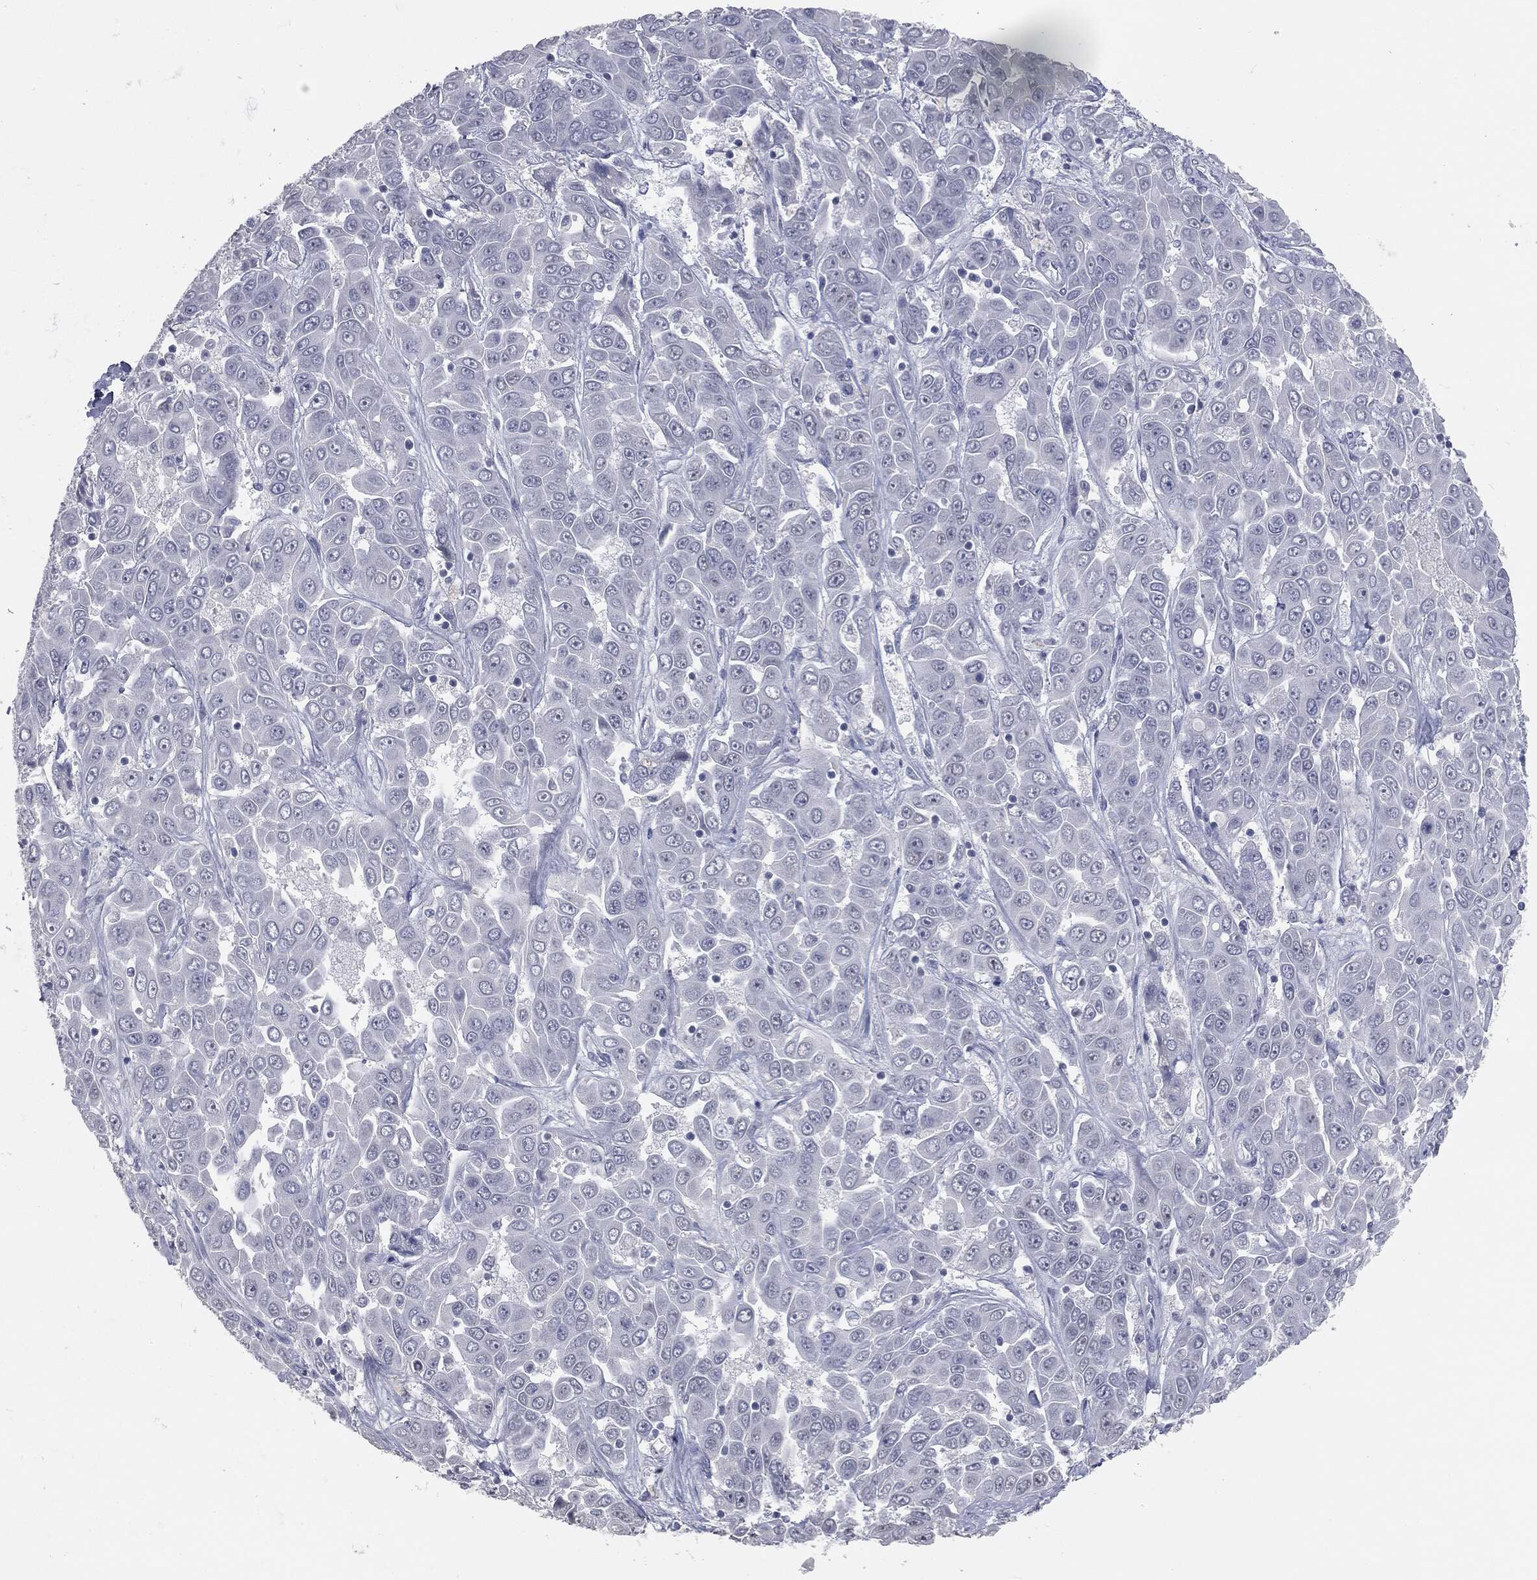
{"staining": {"intensity": "negative", "quantity": "none", "location": "none"}, "tissue": "liver cancer", "cell_type": "Tumor cells", "image_type": "cancer", "snomed": [{"axis": "morphology", "description": "Cholangiocarcinoma"}, {"axis": "topography", "description": "Liver"}], "caption": "Immunohistochemical staining of liver cancer (cholangiocarcinoma) shows no significant expression in tumor cells.", "gene": "PRAME", "patient": {"sex": "female", "age": 52}}